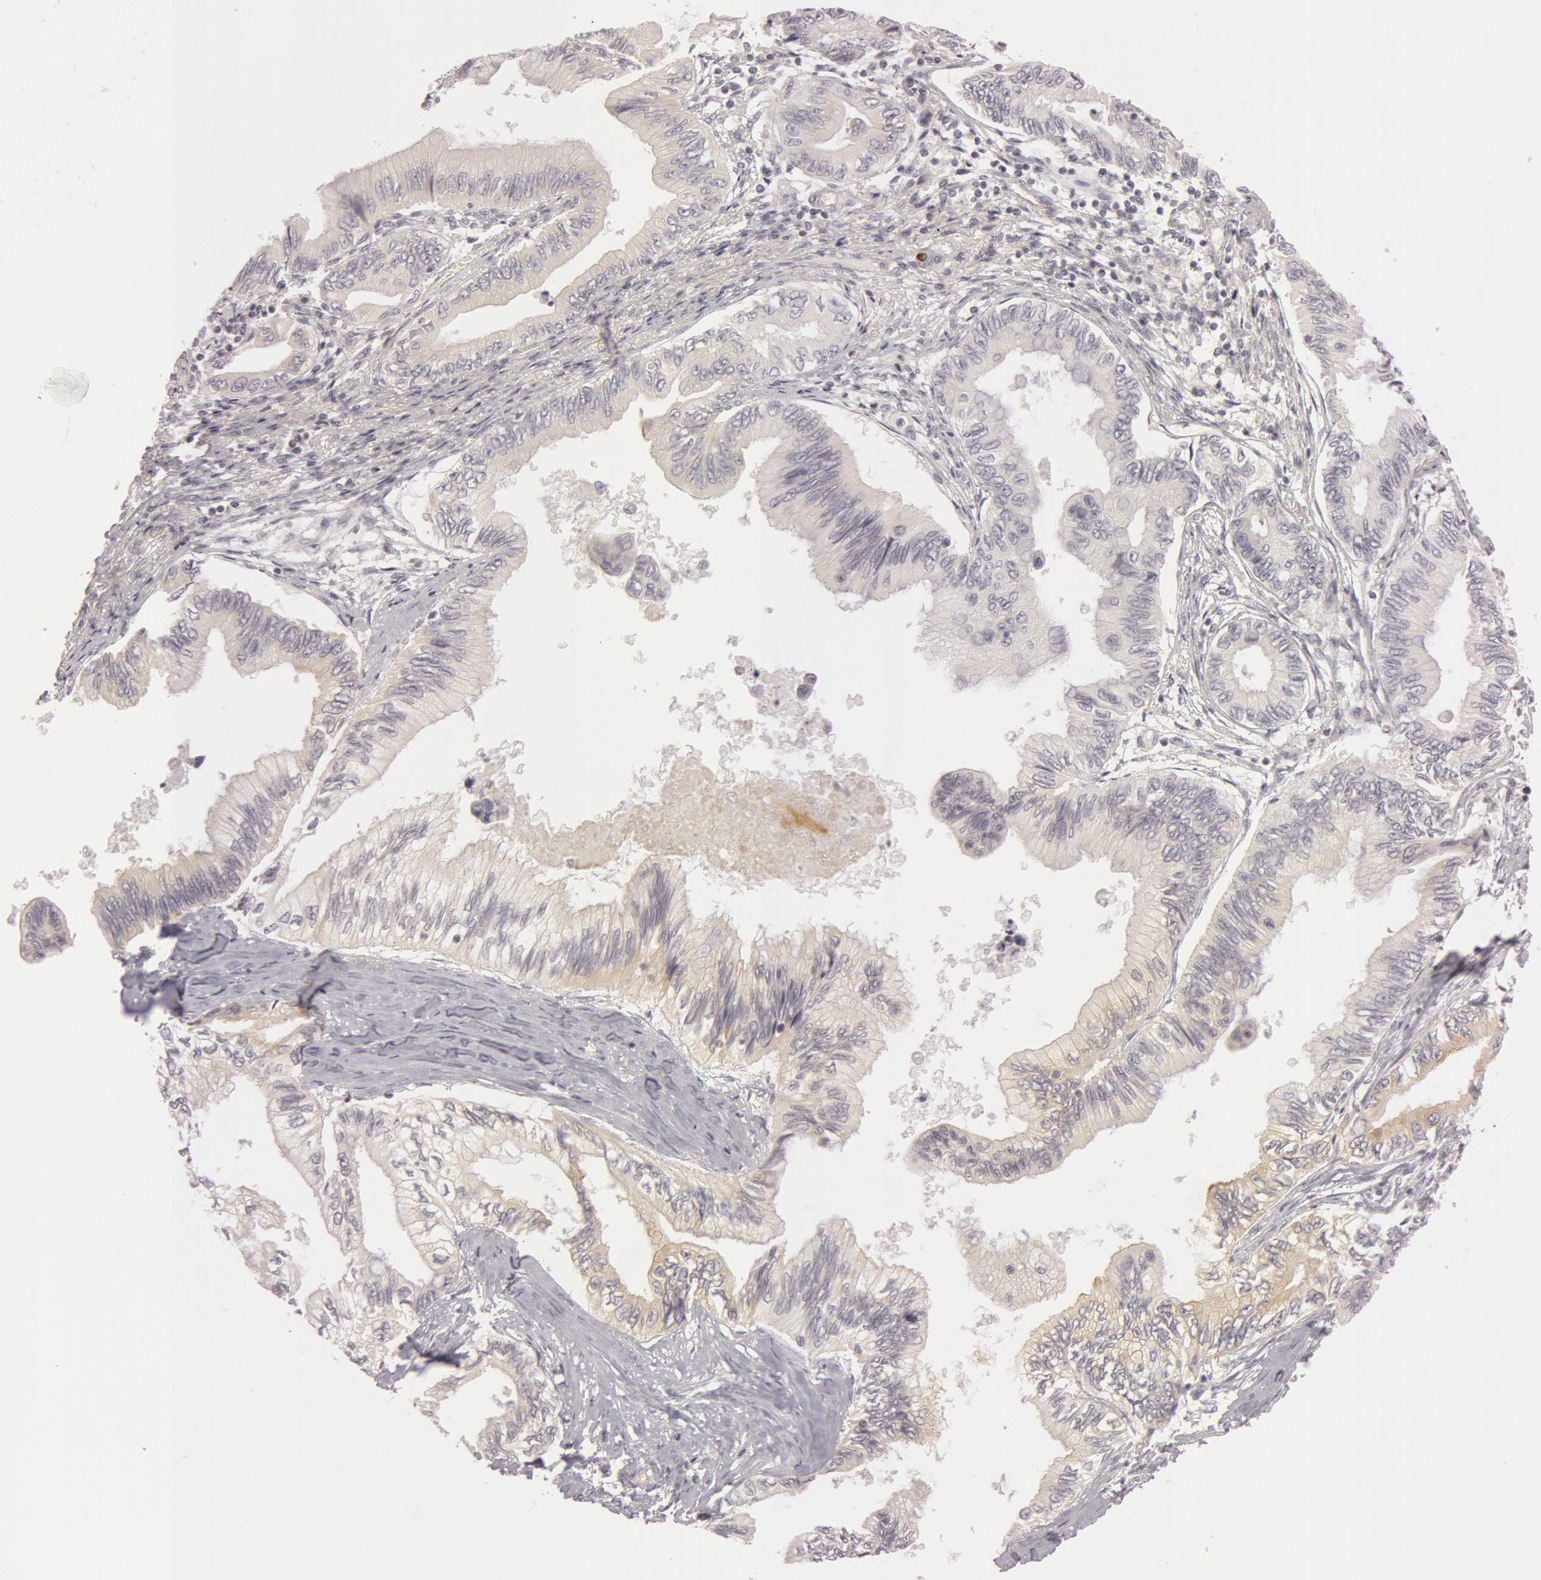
{"staining": {"intensity": "negative", "quantity": "none", "location": "none"}, "tissue": "pancreatic cancer", "cell_type": "Tumor cells", "image_type": "cancer", "snomed": [{"axis": "morphology", "description": "Adenocarcinoma, NOS"}, {"axis": "topography", "description": "Pancreas"}], "caption": "IHC of pancreatic cancer displays no staining in tumor cells.", "gene": "RALGAPA1", "patient": {"sex": "female", "age": 66}}